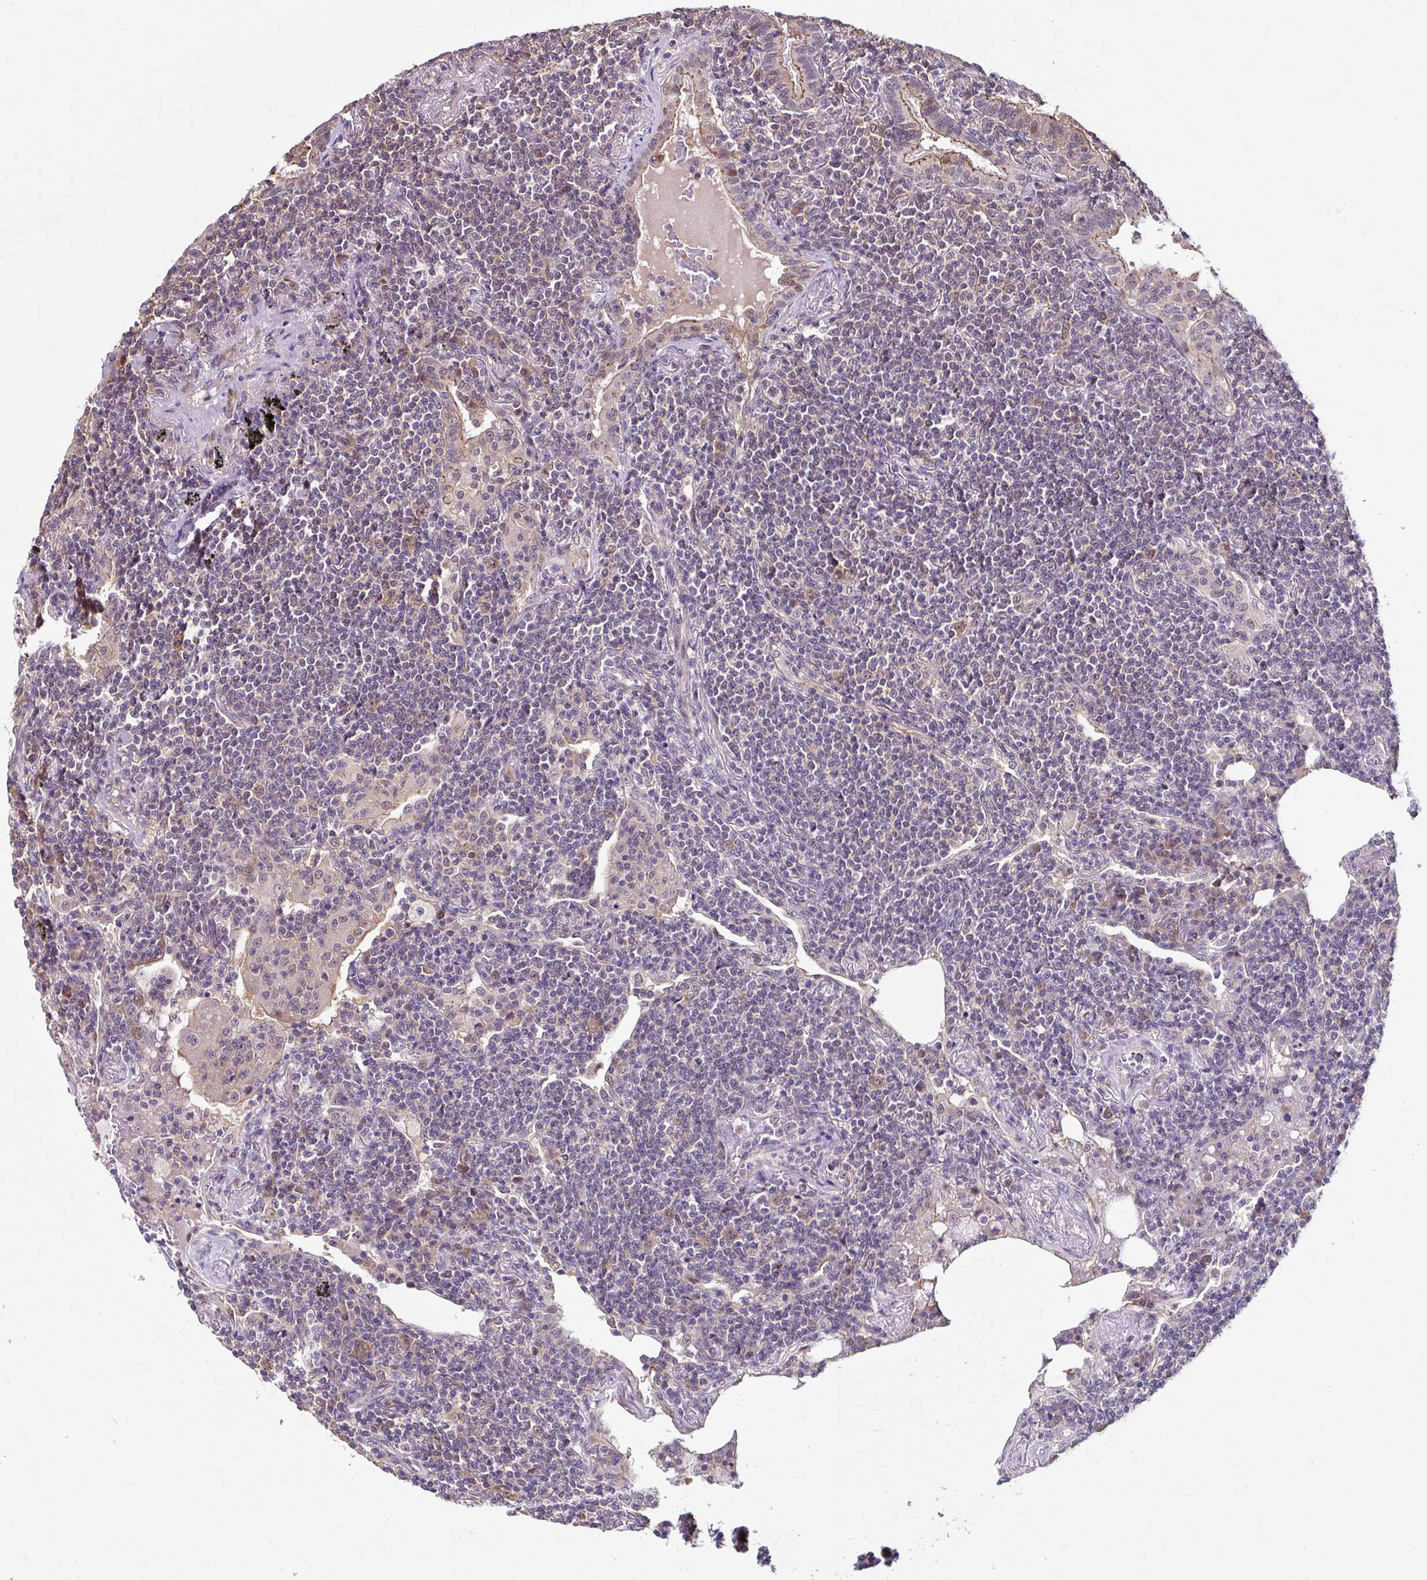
{"staining": {"intensity": "negative", "quantity": "none", "location": "none"}, "tissue": "lymphoma", "cell_type": "Tumor cells", "image_type": "cancer", "snomed": [{"axis": "morphology", "description": "Malignant lymphoma, non-Hodgkin's type, Low grade"}, {"axis": "topography", "description": "Lung"}], "caption": "Immunohistochemistry (IHC) image of lymphoma stained for a protein (brown), which exhibits no staining in tumor cells.", "gene": "ZNF555", "patient": {"sex": "female", "age": 71}}